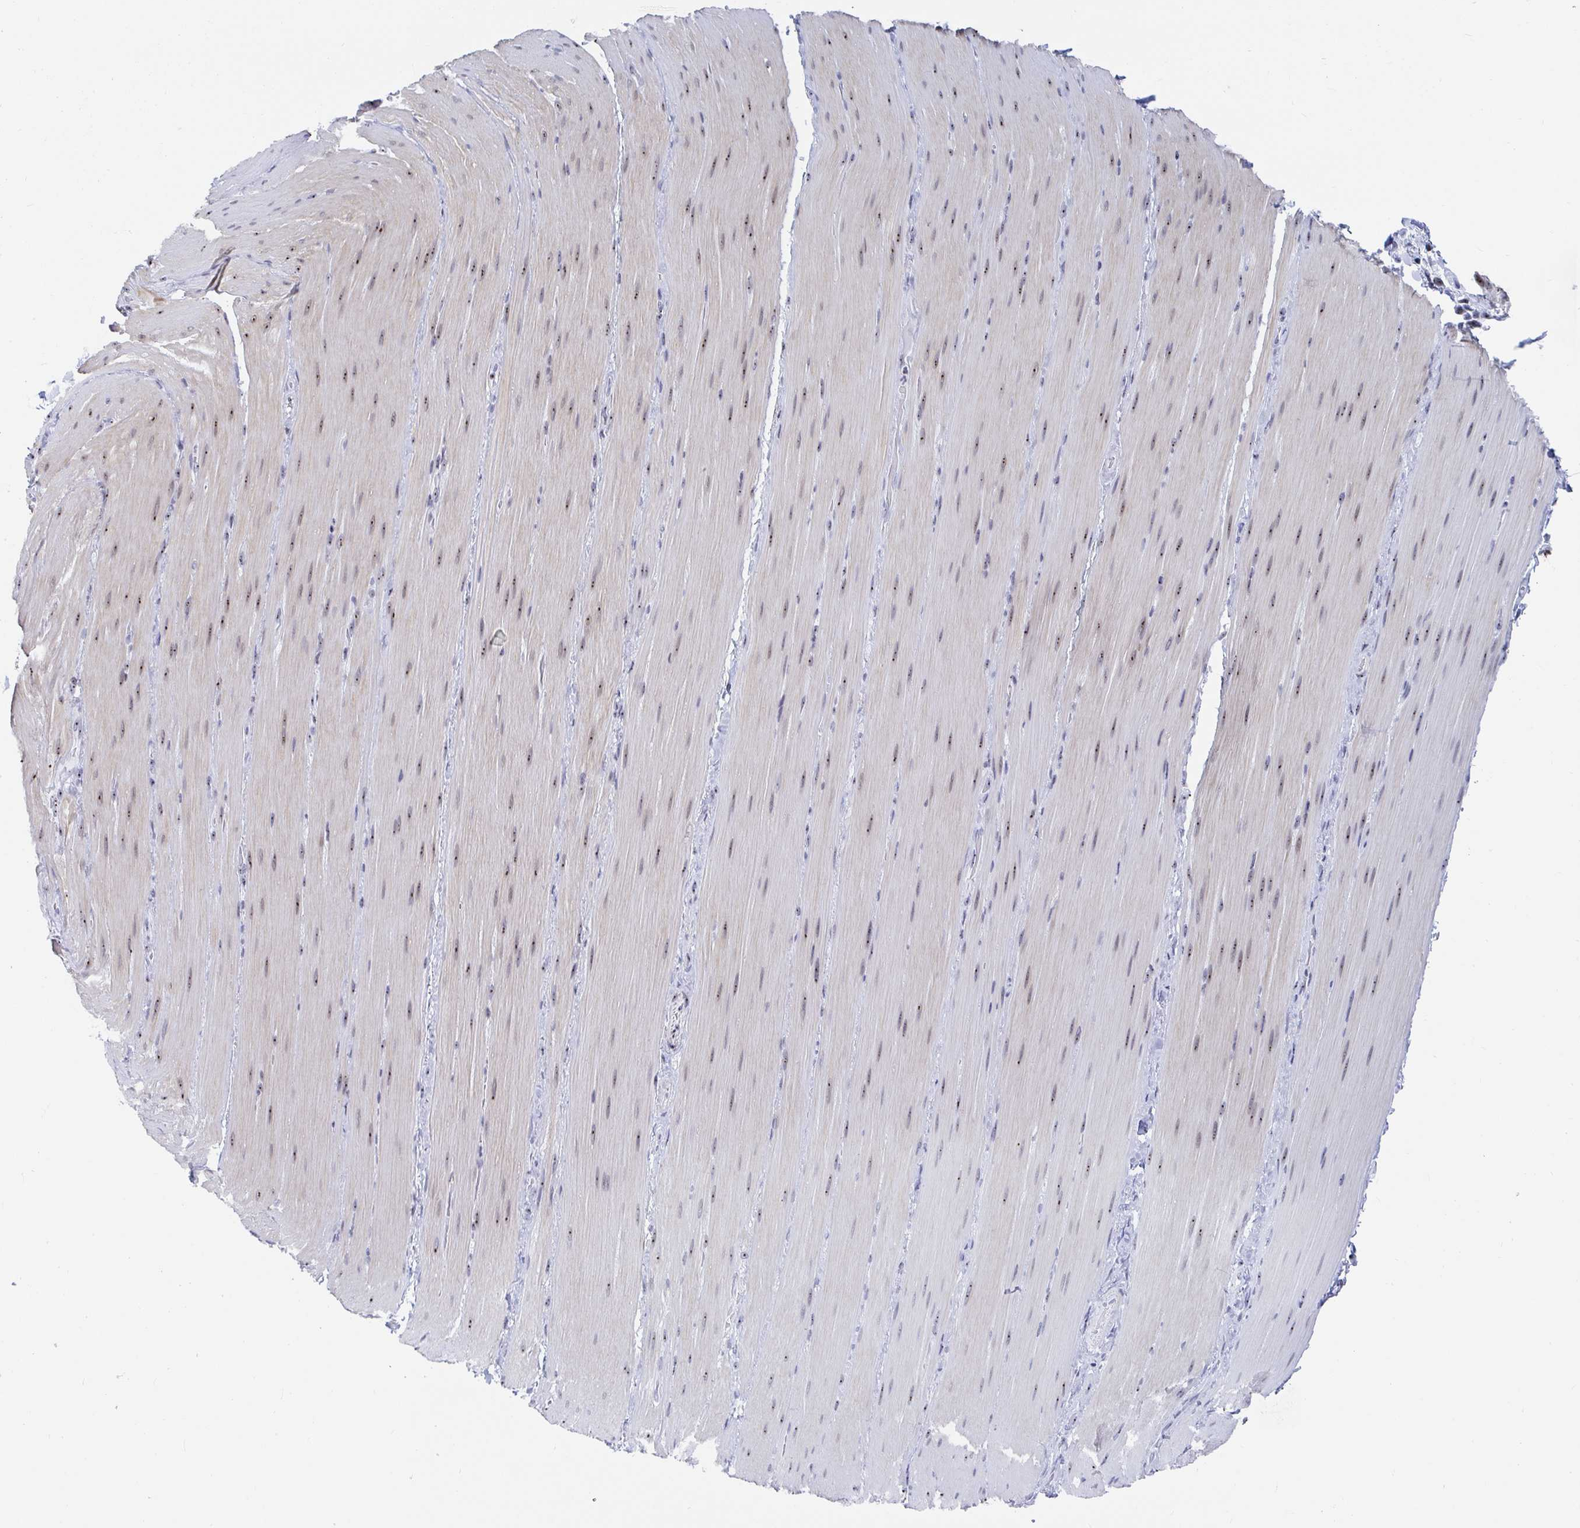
{"staining": {"intensity": "moderate", "quantity": "25%-75%", "location": "nuclear"}, "tissue": "smooth muscle", "cell_type": "Smooth muscle cells", "image_type": "normal", "snomed": [{"axis": "morphology", "description": "Normal tissue, NOS"}, {"axis": "topography", "description": "Smooth muscle"}, {"axis": "topography", "description": "Colon"}], "caption": "Approximately 25%-75% of smooth muscle cells in unremarkable smooth muscle reveal moderate nuclear protein positivity as visualized by brown immunohistochemical staining.", "gene": "SIRT7", "patient": {"sex": "male", "age": 73}}